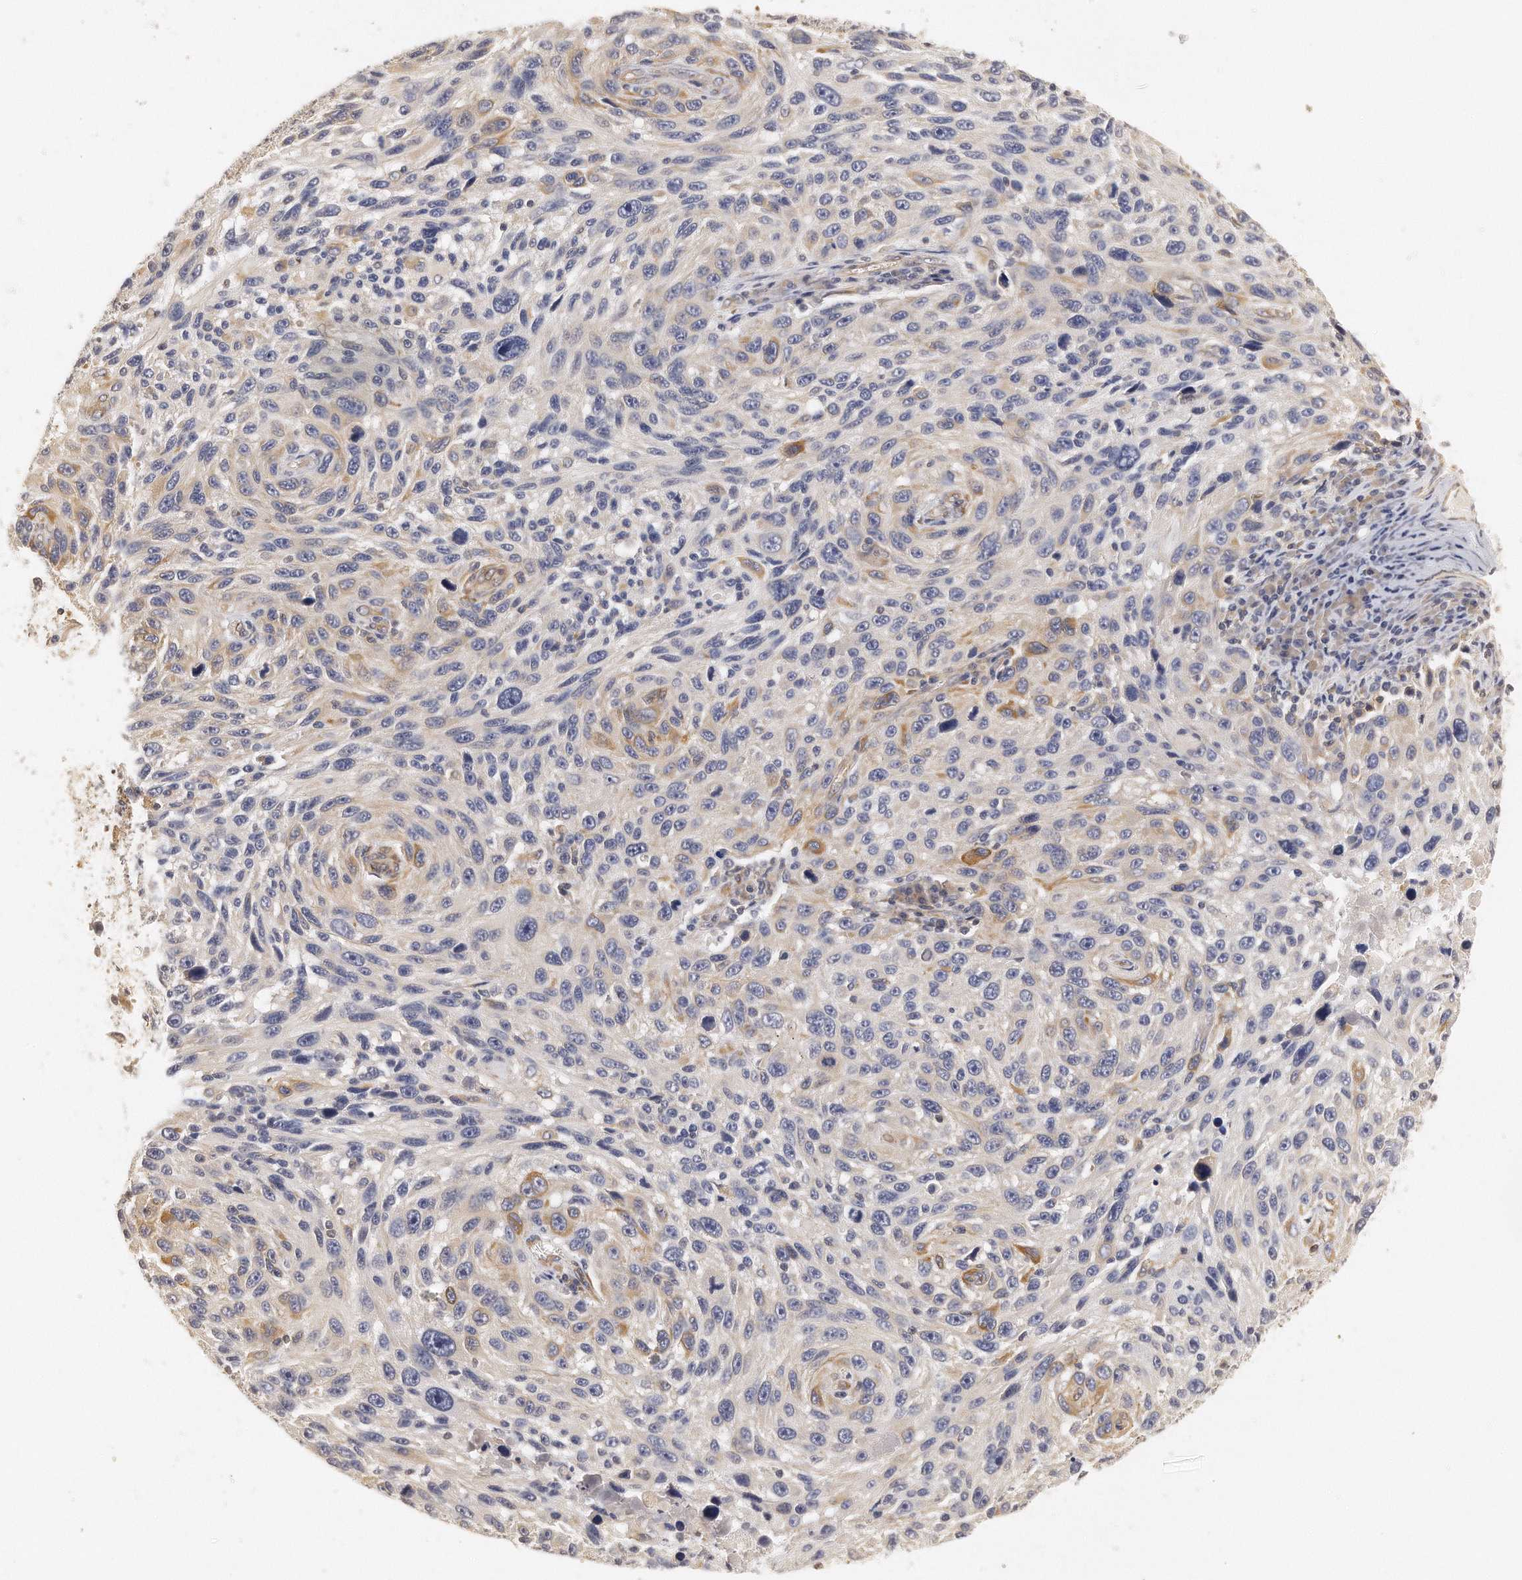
{"staining": {"intensity": "moderate", "quantity": "<25%", "location": "cytoplasmic/membranous"}, "tissue": "melanoma", "cell_type": "Tumor cells", "image_type": "cancer", "snomed": [{"axis": "morphology", "description": "Malignant melanoma, NOS"}, {"axis": "topography", "description": "Skin"}], "caption": "There is low levels of moderate cytoplasmic/membranous expression in tumor cells of malignant melanoma, as demonstrated by immunohistochemical staining (brown color).", "gene": "CHST7", "patient": {"sex": "male", "age": 53}}